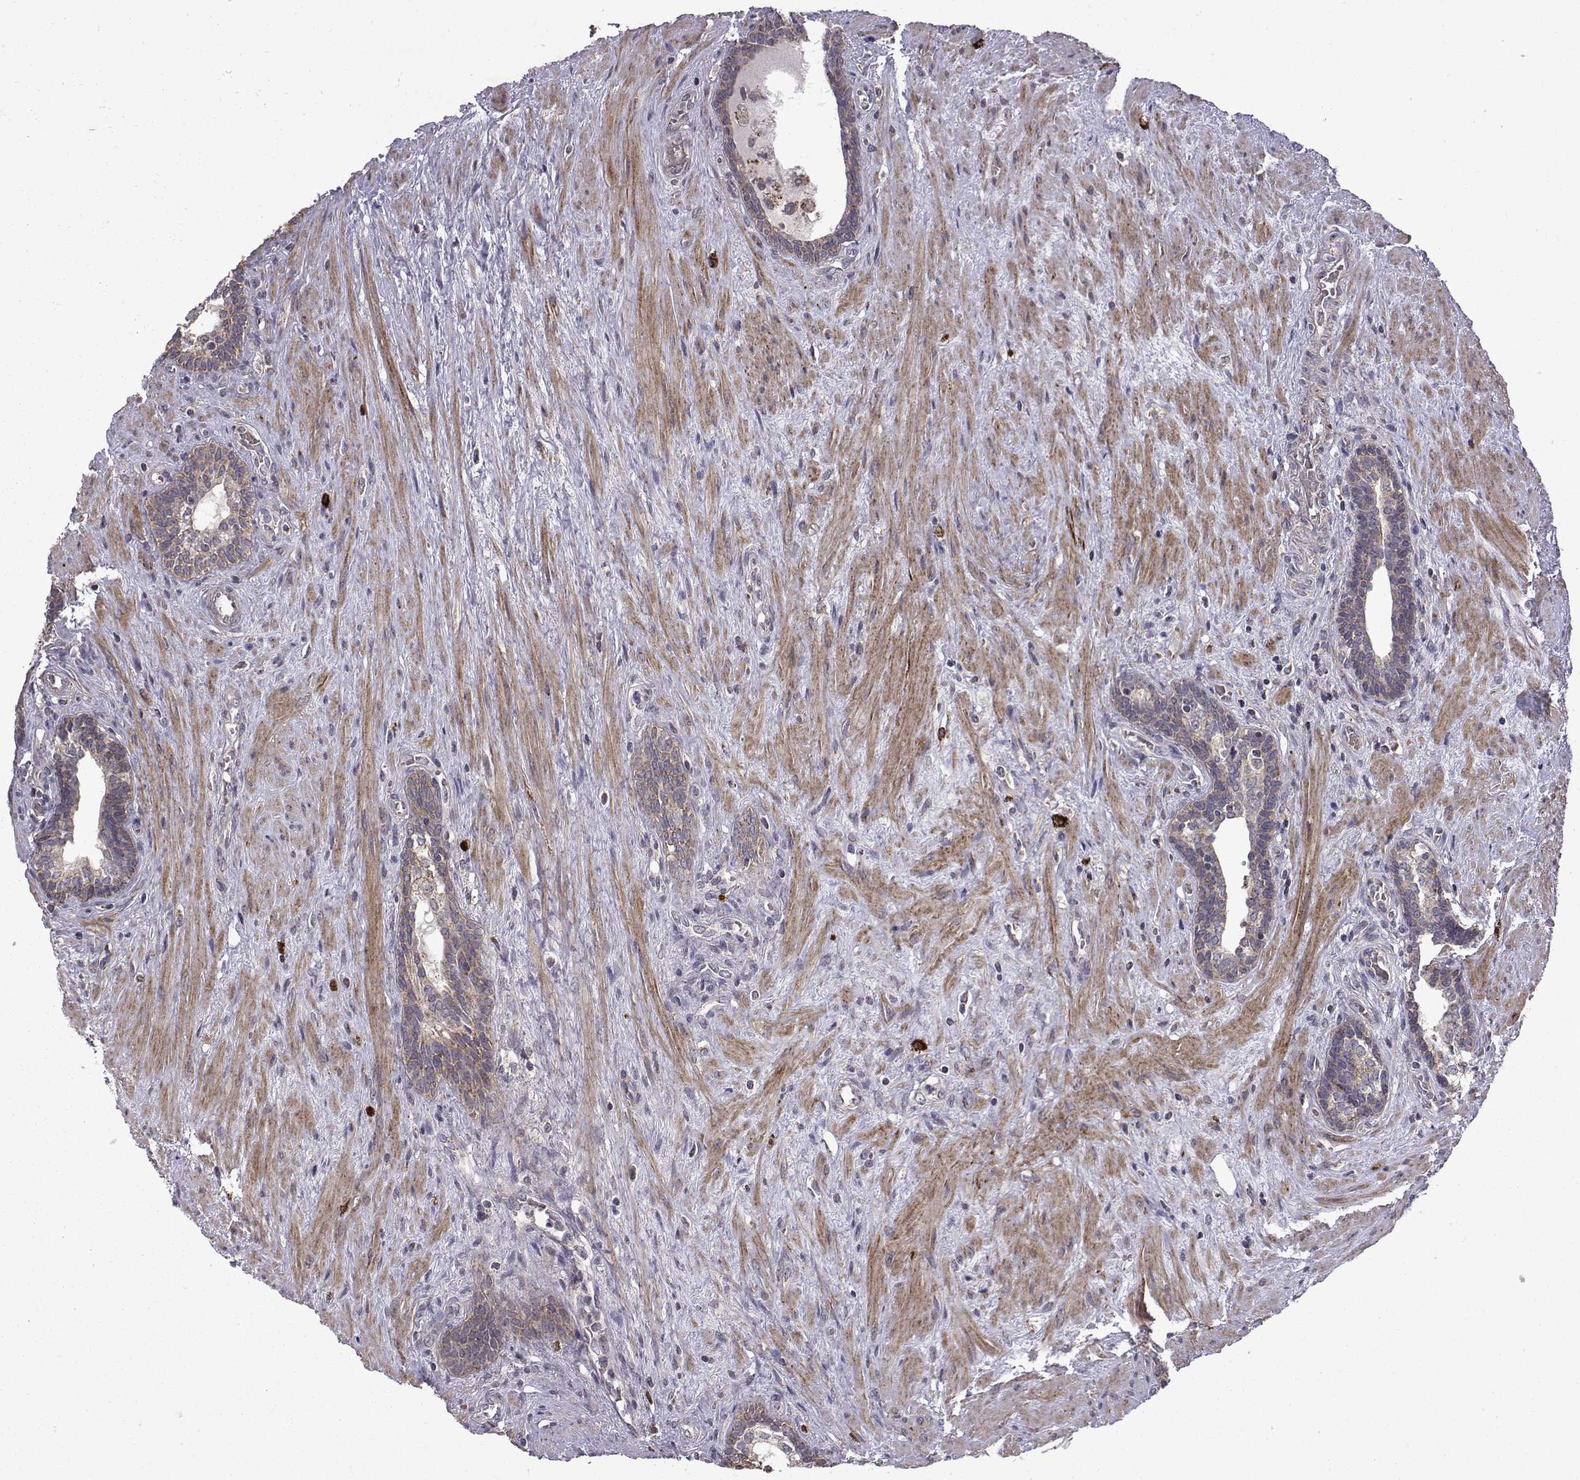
{"staining": {"intensity": "weak", "quantity": "<25%", "location": "cytoplasmic/membranous"}, "tissue": "prostate cancer", "cell_type": "Tumor cells", "image_type": "cancer", "snomed": [{"axis": "morphology", "description": "Adenocarcinoma, NOS"}, {"axis": "morphology", "description": "Adenocarcinoma, High grade"}, {"axis": "topography", "description": "Prostate"}], "caption": "Protein analysis of prostate cancer demonstrates no significant expression in tumor cells. (DAB immunohistochemistry, high magnification).", "gene": "TAB2", "patient": {"sex": "male", "age": 61}}